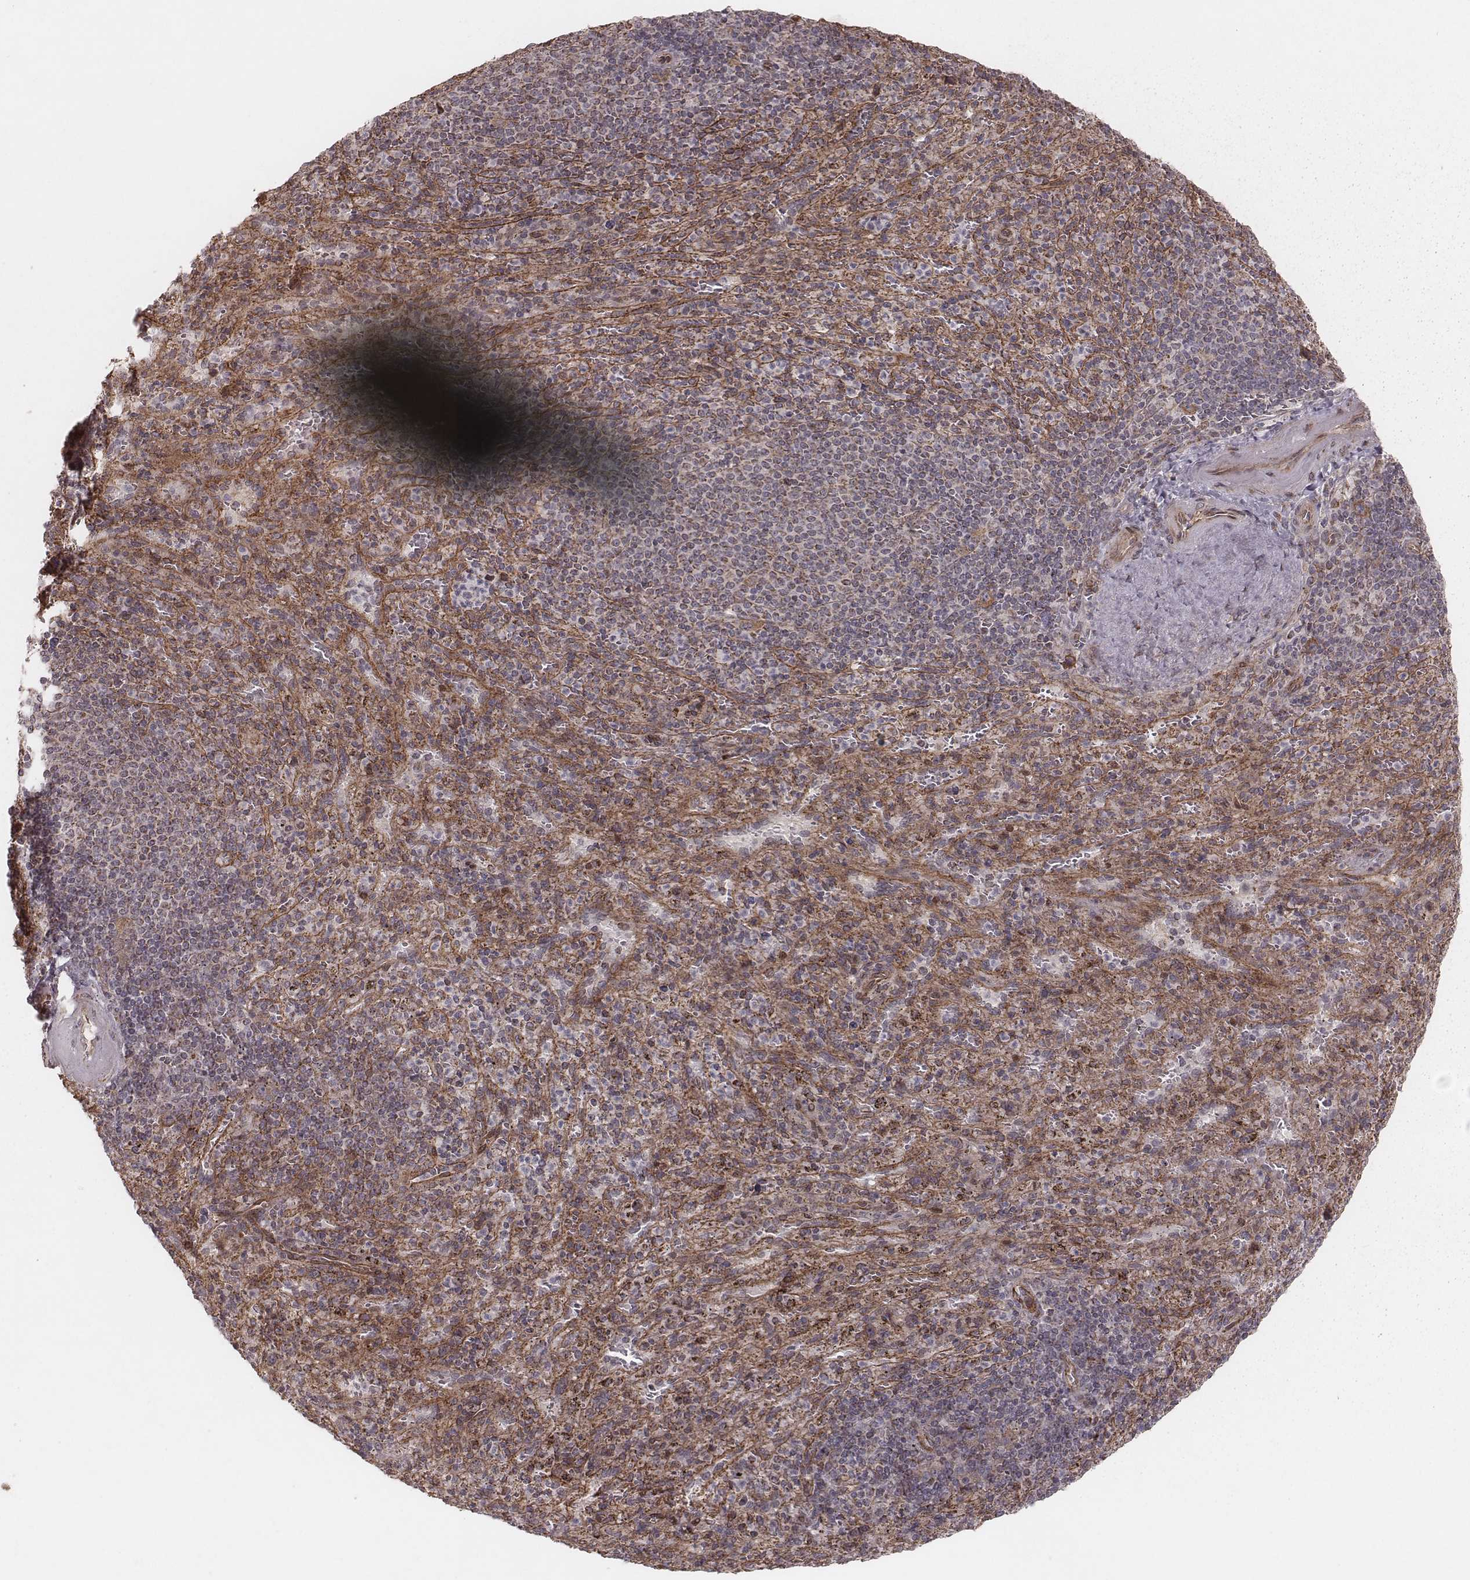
{"staining": {"intensity": "weak", "quantity": "25%-75%", "location": "cytoplasmic/membranous"}, "tissue": "spleen", "cell_type": "Cells in red pulp", "image_type": "normal", "snomed": [{"axis": "morphology", "description": "Normal tissue, NOS"}, {"axis": "topography", "description": "Spleen"}], "caption": "Immunohistochemical staining of unremarkable spleen shows weak cytoplasmic/membranous protein positivity in approximately 25%-75% of cells in red pulp. (IHC, brightfield microscopy, high magnification).", "gene": "NDUFA7", "patient": {"sex": "male", "age": 57}}